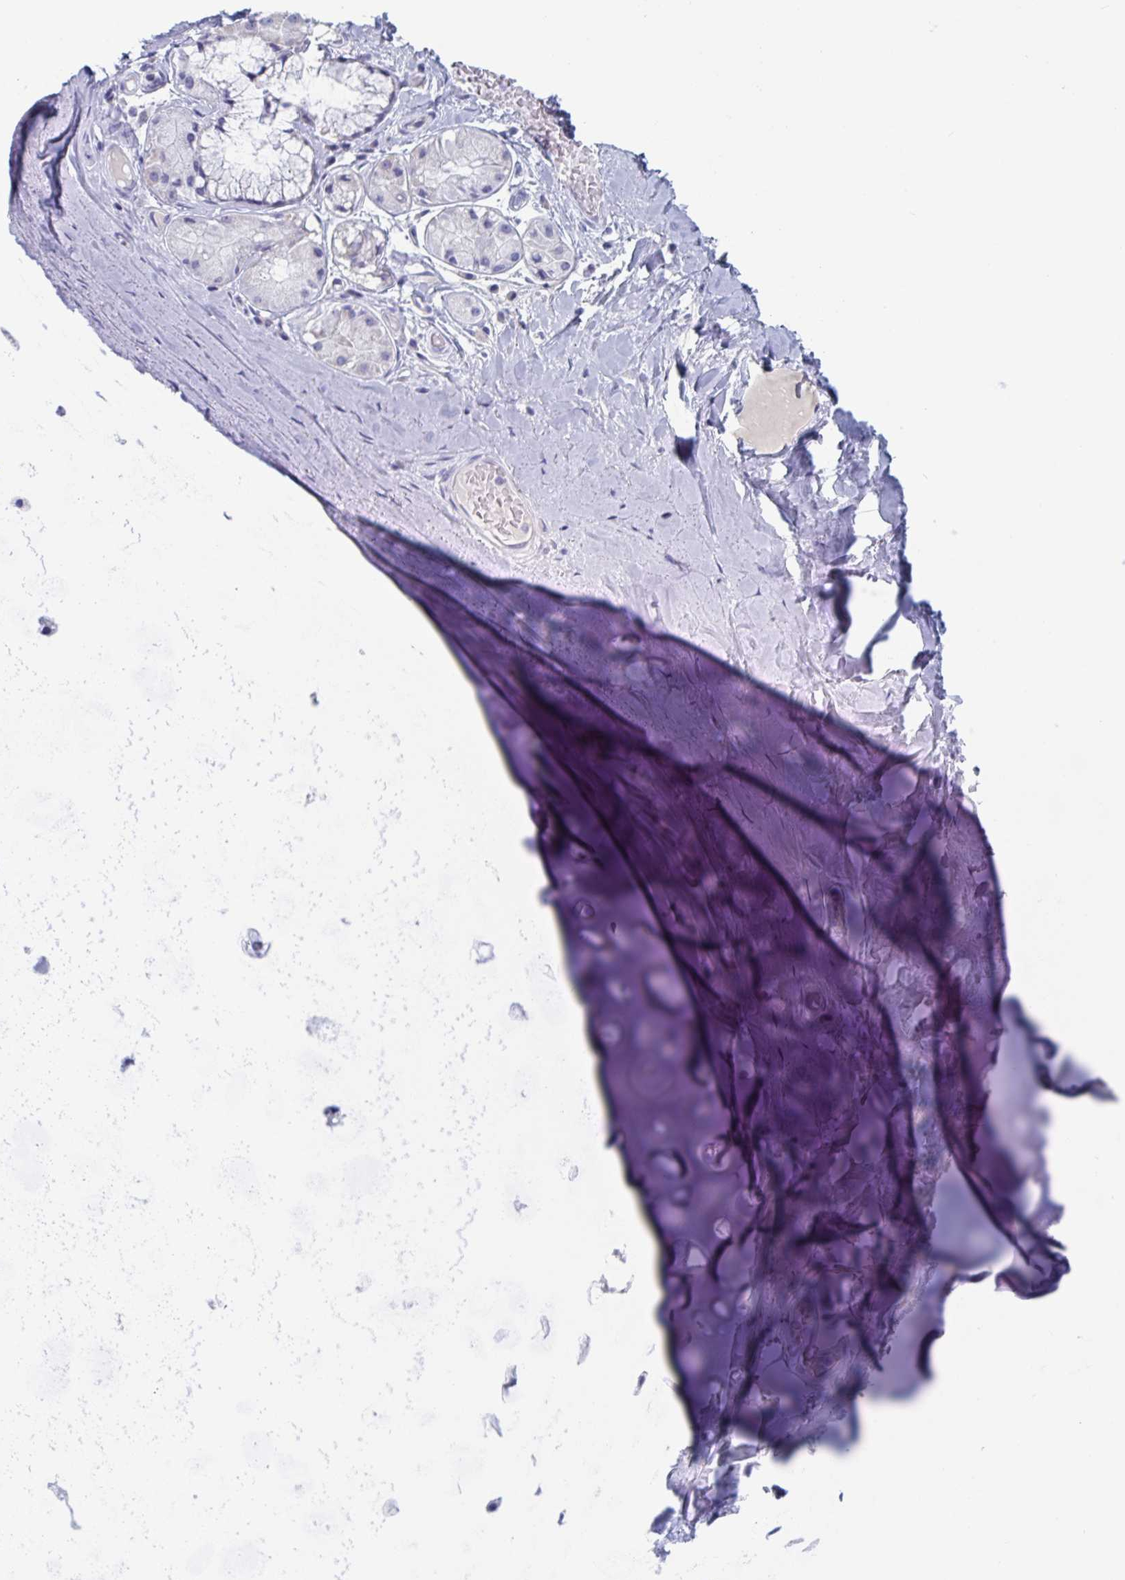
{"staining": {"intensity": "negative", "quantity": "none", "location": "none"}, "tissue": "adipose tissue", "cell_type": "Adipocytes", "image_type": "normal", "snomed": [{"axis": "morphology", "description": "Normal tissue, NOS"}, {"axis": "topography", "description": "Cartilage tissue"}, {"axis": "topography", "description": "Bronchus"}], "caption": "The image demonstrates no significant staining in adipocytes of adipose tissue.", "gene": "DPEP3", "patient": {"sex": "male", "age": 64}}